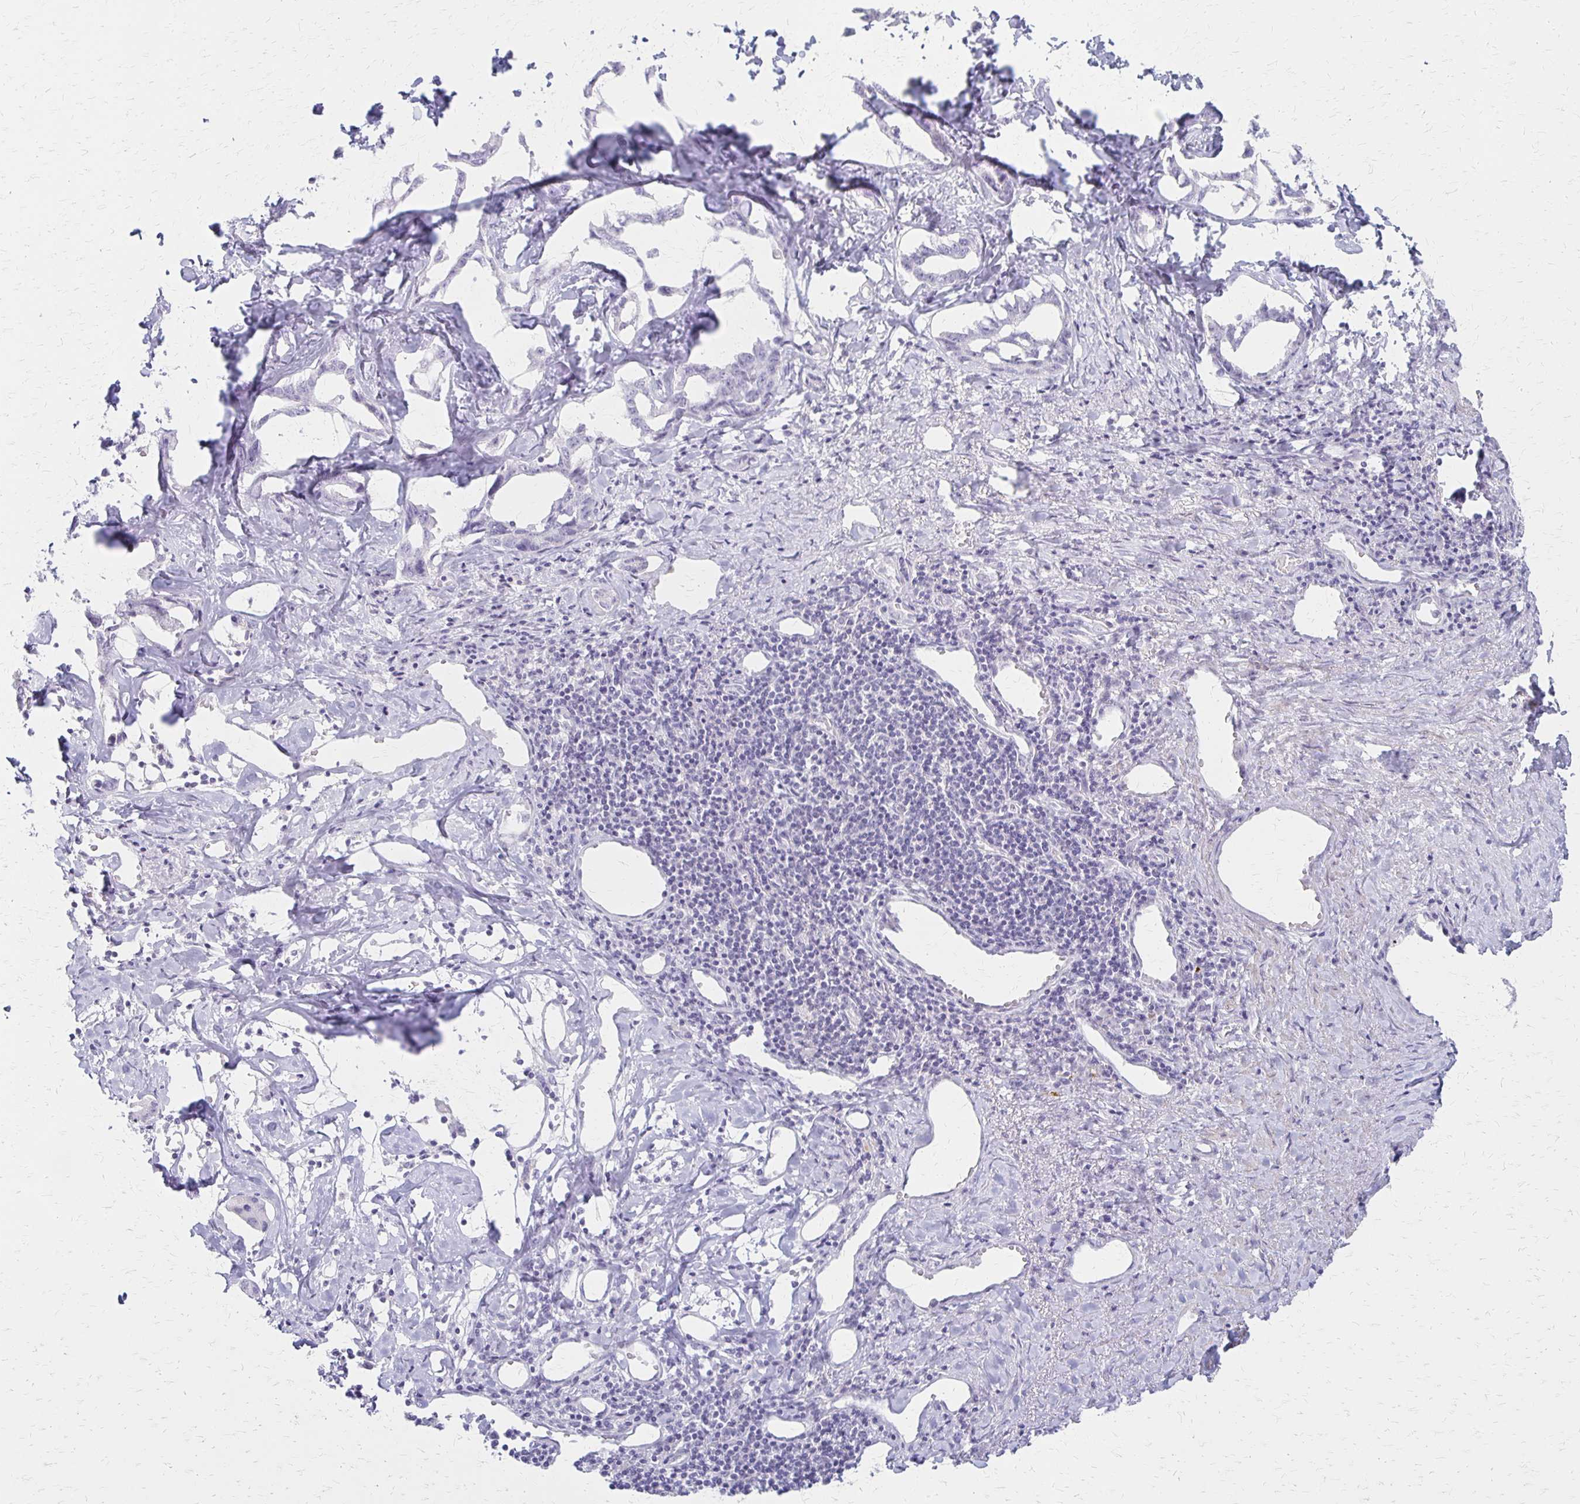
{"staining": {"intensity": "negative", "quantity": "none", "location": "none"}, "tissue": "liver cancer", "cell_type": "Tumor cells", "image_type": "cancer", "snomed": [{"axis": "morphology", "description": "Cholangiocarcinoma"}, {"axis": "topography", "description": "Liver"}], "caption": "An image of human cholangiocarcinoma (liver) is negative for staining in tumor cells.", "gene": "IVL", "patient": {"sex": "male", "age": 59}}